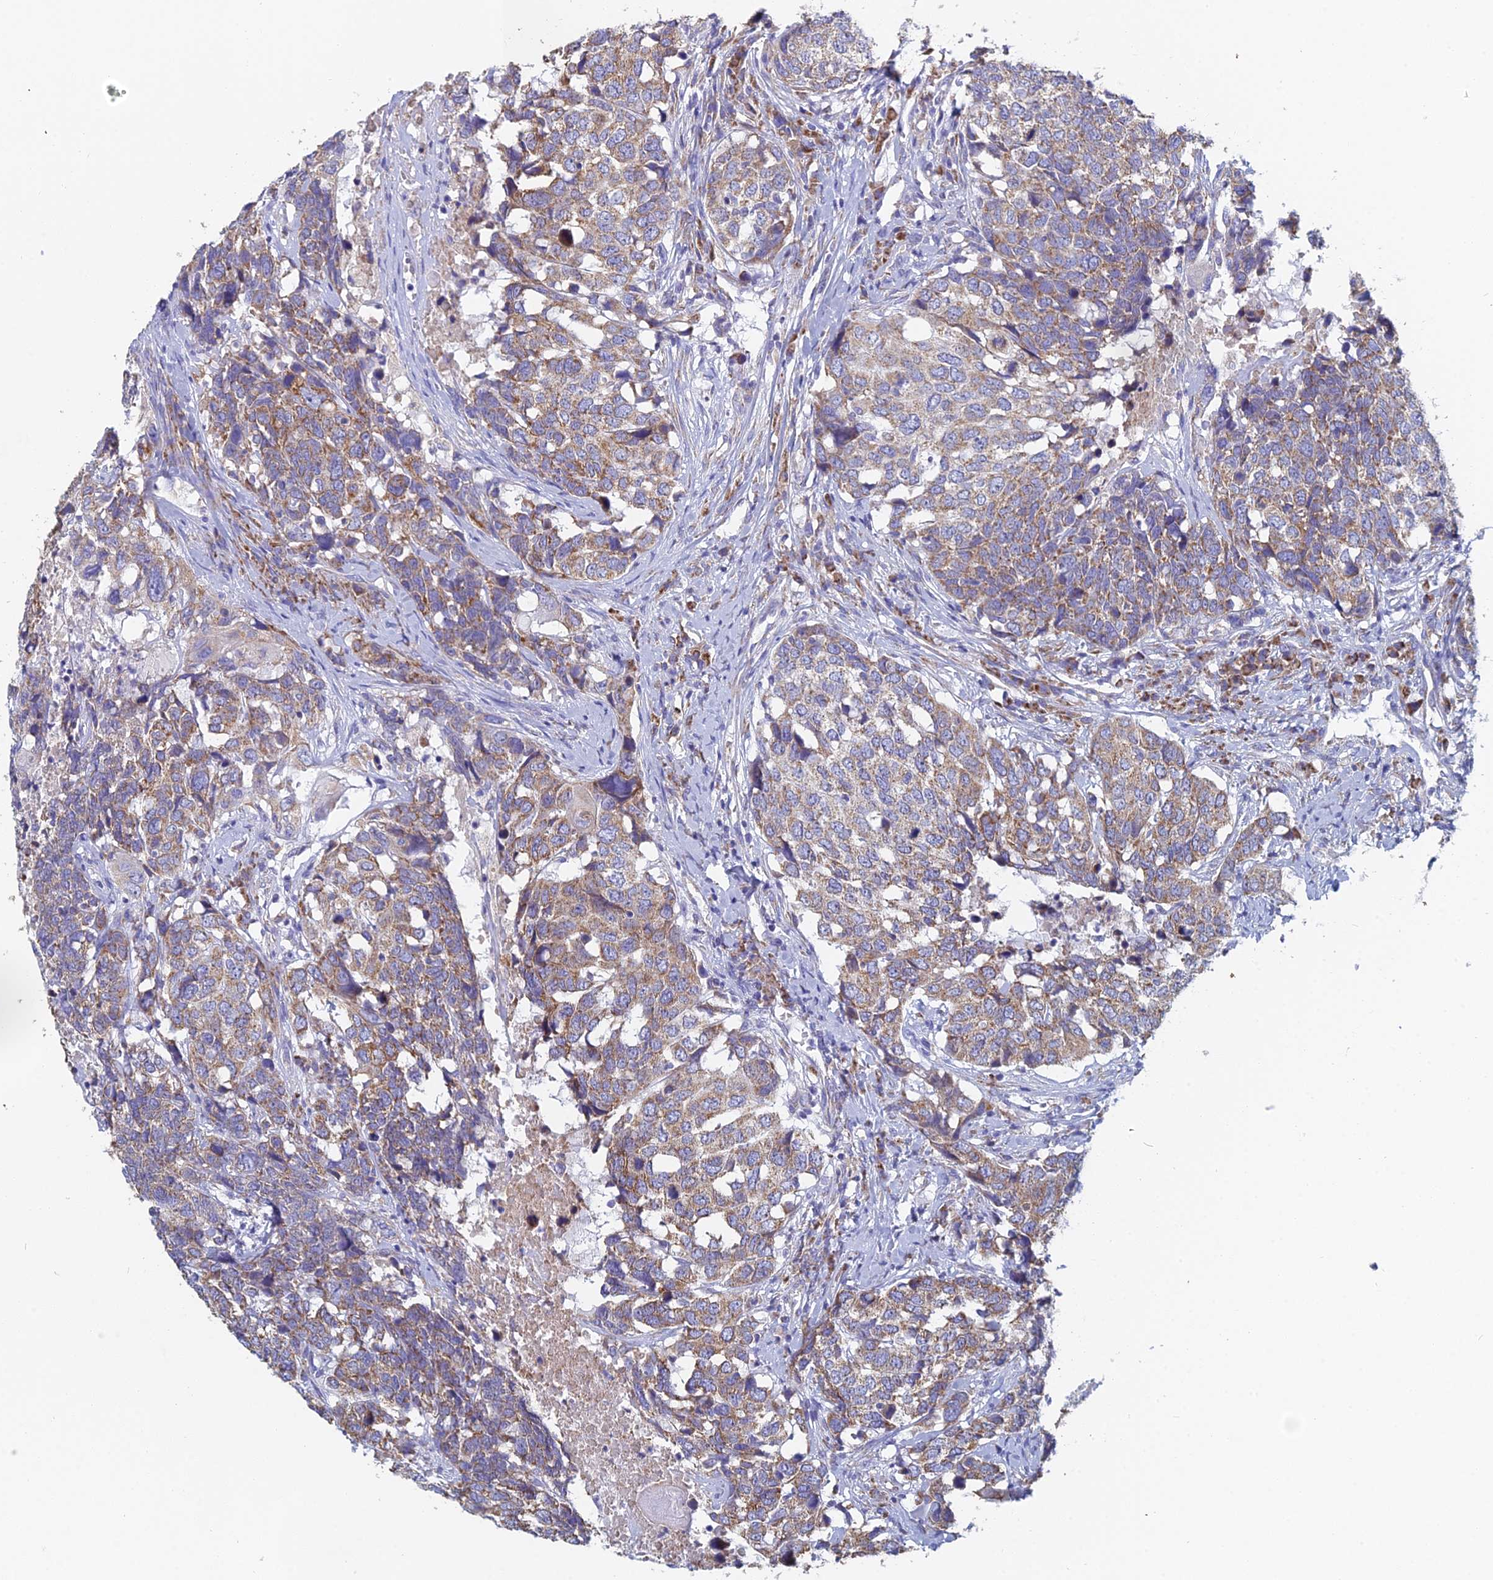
{"staining": {"intensity": "moderate", "quantity": ">75%", "location": "cytoplasmic/membranous"}, "tissue": "head and neck cancer", "cell_type": "Tumor cells", "image_type": "cancer", "snomed": [{"axis": "morphology", "description": "Squamous cell carcinoma, NOS"}, {"axis": "topography", "description": "Head-Neck"}], "caption": "Protein staining of head and neck cancer (squamous cell carcinoma) tissue exhibits moderate cytoplasmic/membranous expression in about >75% of tumor cells. The staining was performed using DAB (3,3'-diaminobenzidine), with brown indicating positive protein expression. Nuclei are stained blue with hematoxylin.", "gene": "CRACR2B", "patient": {"sex": "male", "age": 66}}